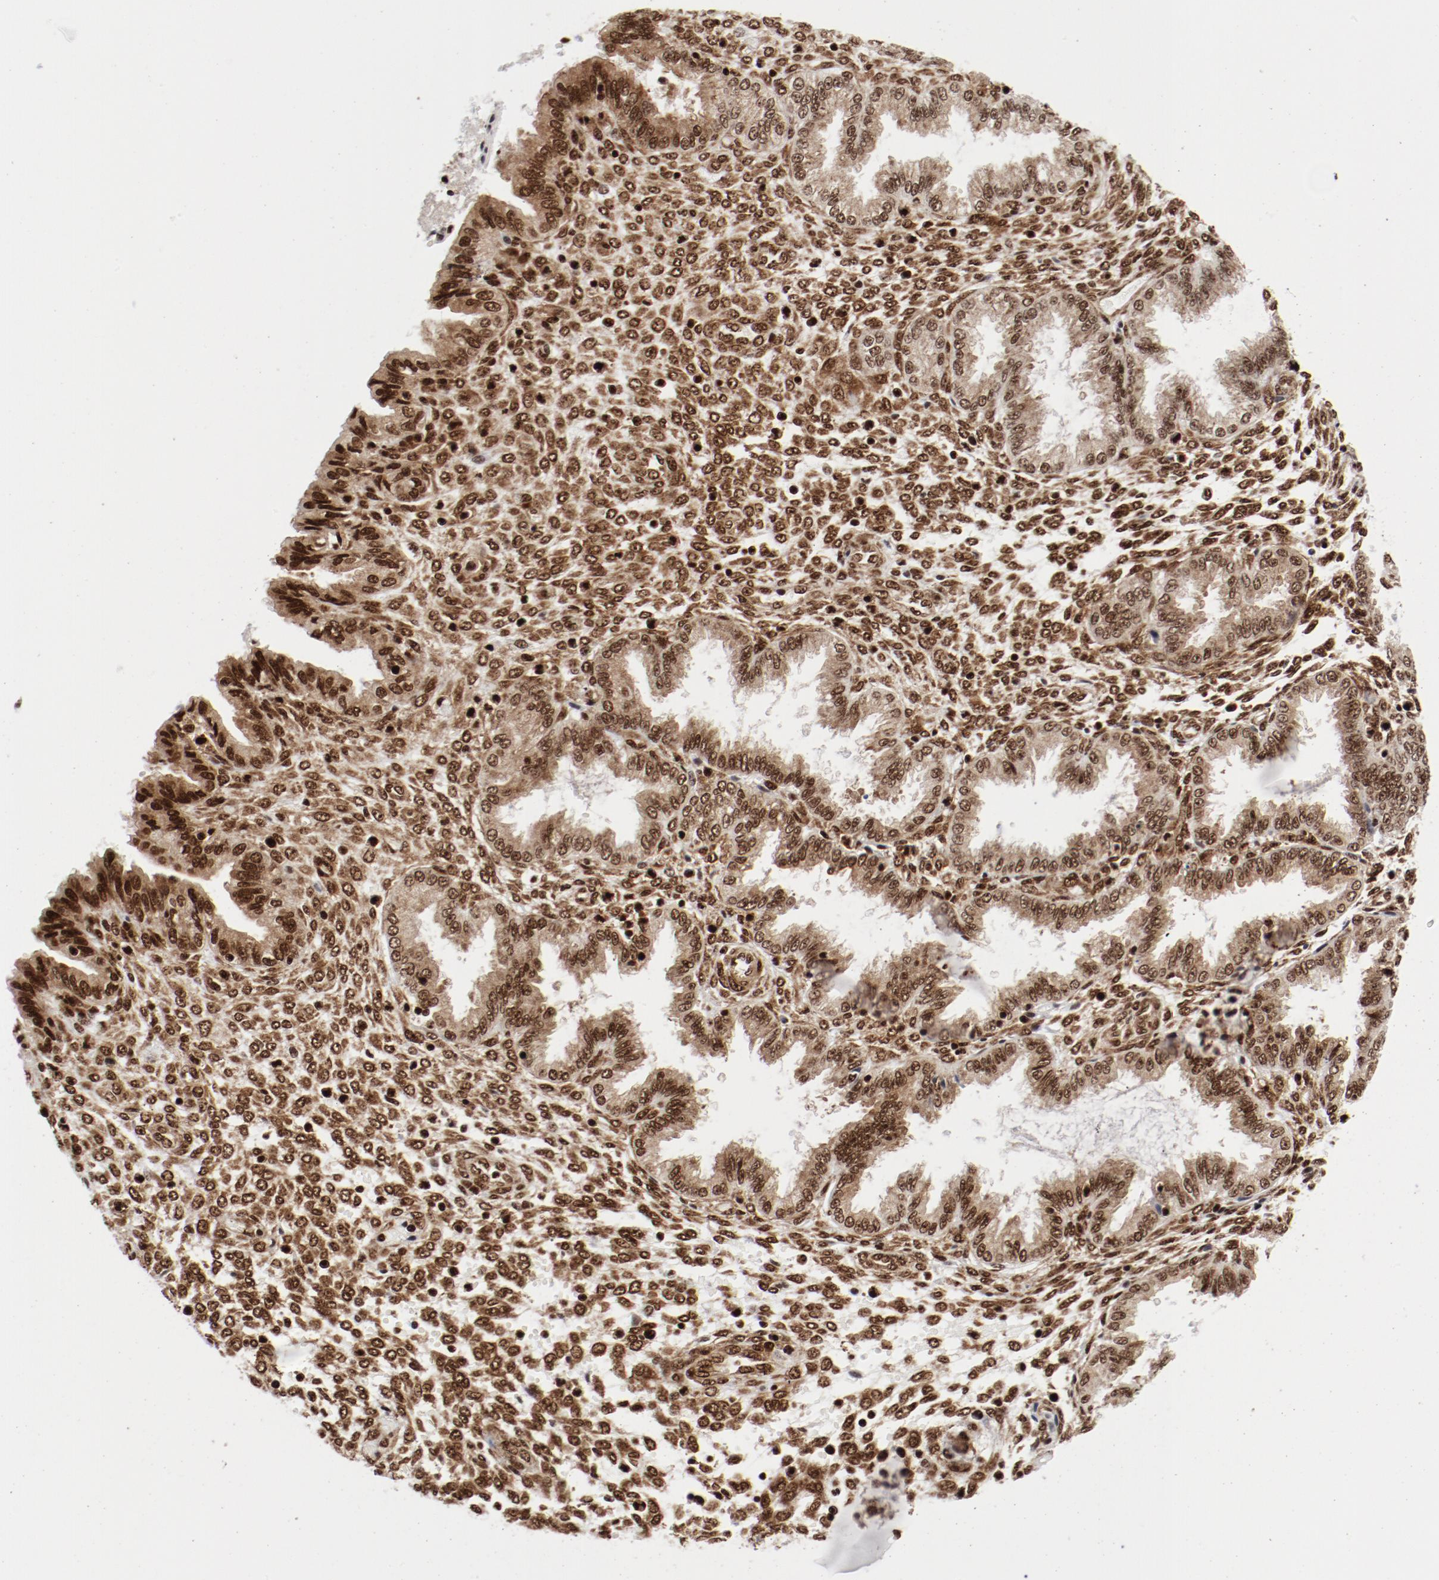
{"staining": {"intensity": "strong", "quantity": ">75%", "location": "nuclear"}, "tissue": "endometrium", "cell_type": "Cells in endometrial stroma", "image_type": "normal", "snomed": [{"axis": "morphology", "description": "Normal tissue, NOS"}, {"axis": "topography", "description": "Endometrium"}], "caption": "Brown immunohistochemical staining in normal endometrium shows strong nuclear expression in approximately >75% of cells in endometrial stroma.", "gene": "NFYB", "patient": {"sex": "female", "age": 33}}